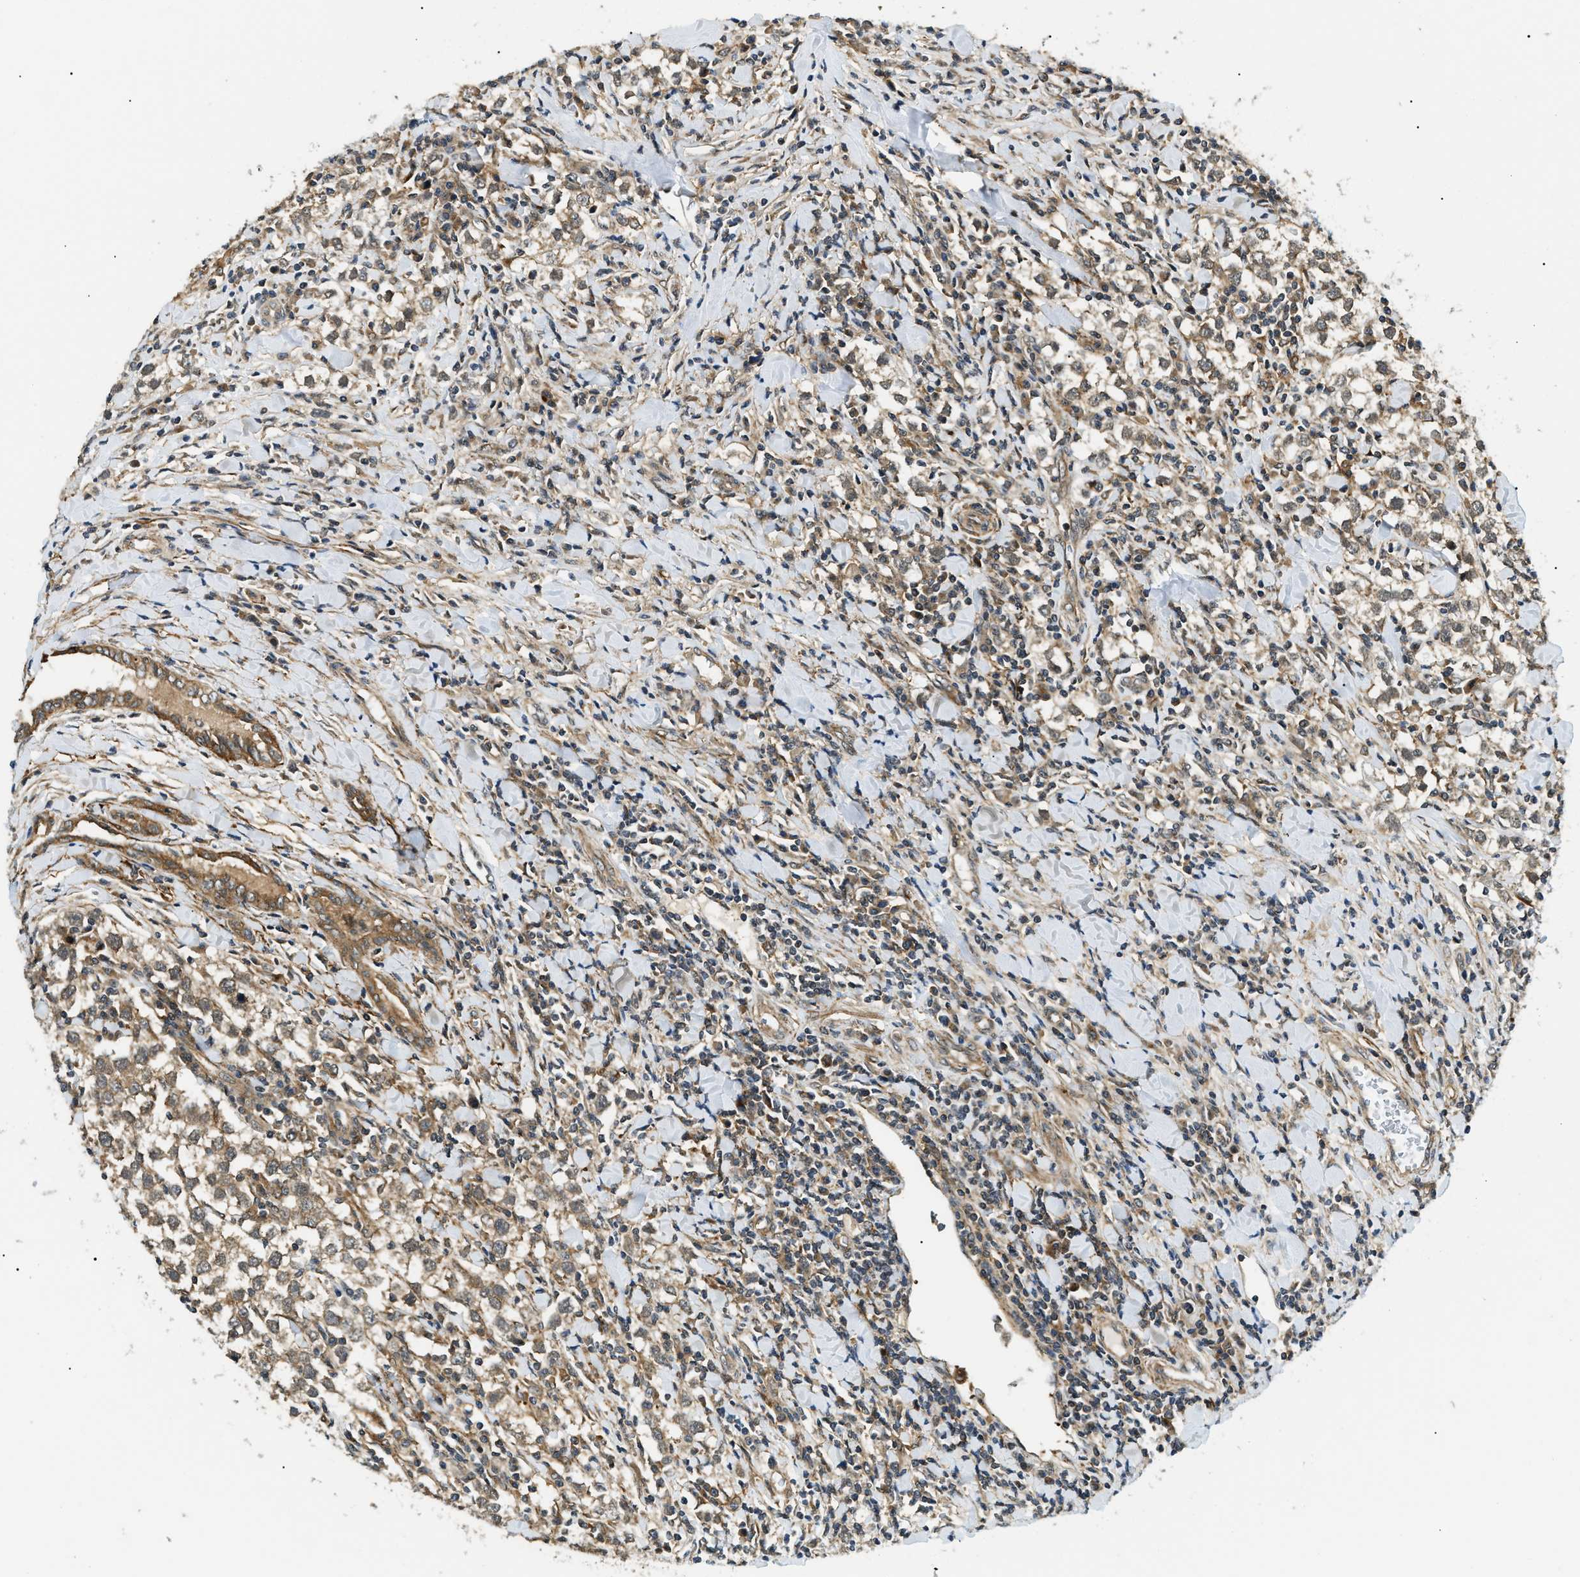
{"staining": {"intensity": "moderate", "quantity": ">75%", "location": "cytoplasmic/membranous"}, "tissue": "testis cancer", "cell_type": "Tumor cells", "image_type": "cancer", "snomed": [{"axis": "morphology", "description": "Seminoma, NOS"}, {"axis": "morphology", "description": "Carcinoma, Embryonal, NOS"}, {"axis": "topography", "description": "Testis"}], "caption": "Immunohistochemical staining of human embryonal carcinoma (testis) displays medium levels of moderate cytoplasmic/membranous protein expression in approximately >75% of tumor cells.", "gene": "ATP6AP1", "patient": {"sex": "male", "age": 36}}